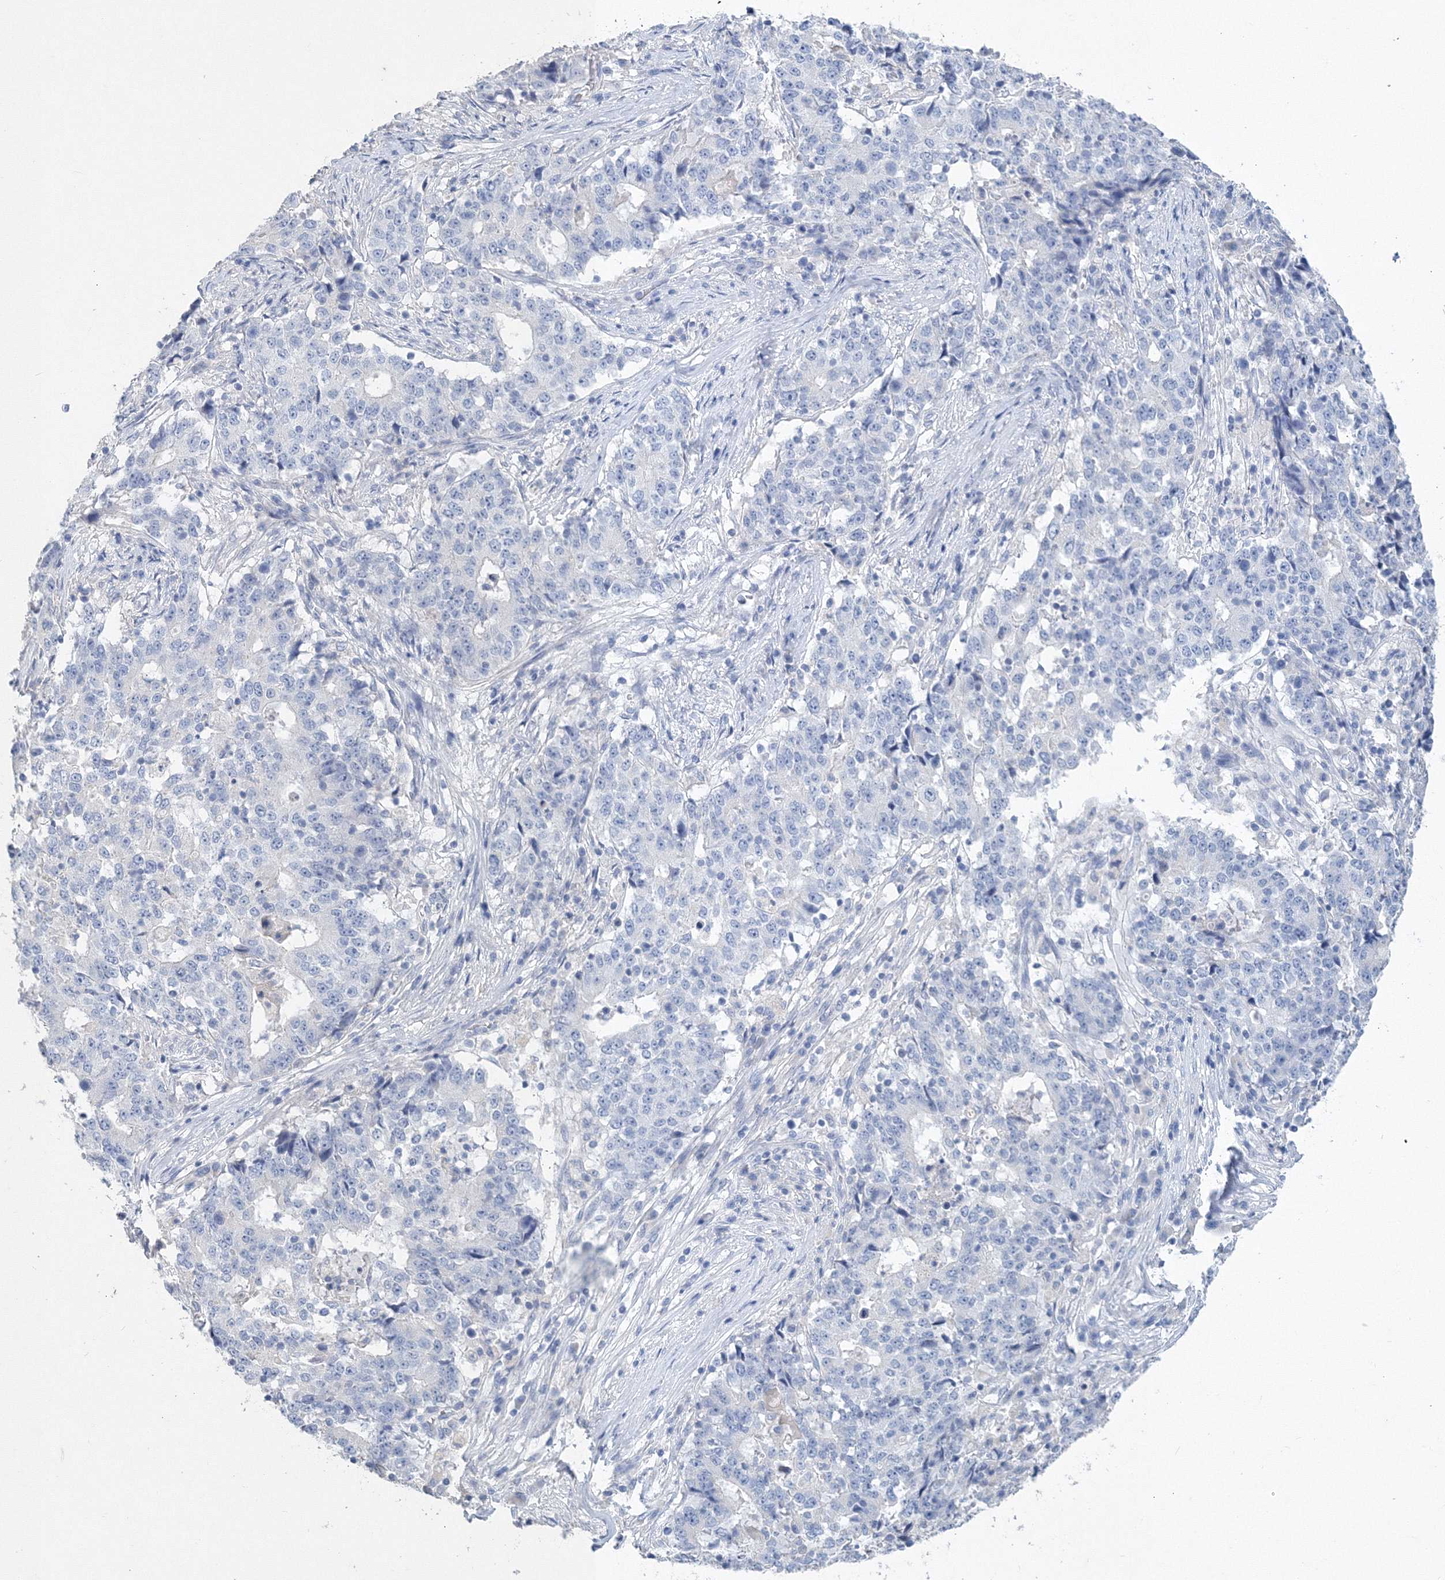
{"staining": {"intensity": "negative", "quantity": "none", "location": "none"}, "tissue": "stomach cancer", "cell_type": "Tumor cells", "image_type": "cancer", "snomed": [{"axis": "morphology", "description": "Adenocarcinoma, NOS"}, {"axis": "topography", "description": "Stomach"}], "caption": "Tumor cells are negative for protein expression in human stomach adenocarcinoma. (Stains: DAB immunohistochemistry with hematoxylin counter stain, Microscopy: brightfield microscopy at high magnification).", "gene": "OSBPL6", "patient": {"sex": "male", "age": 59}}